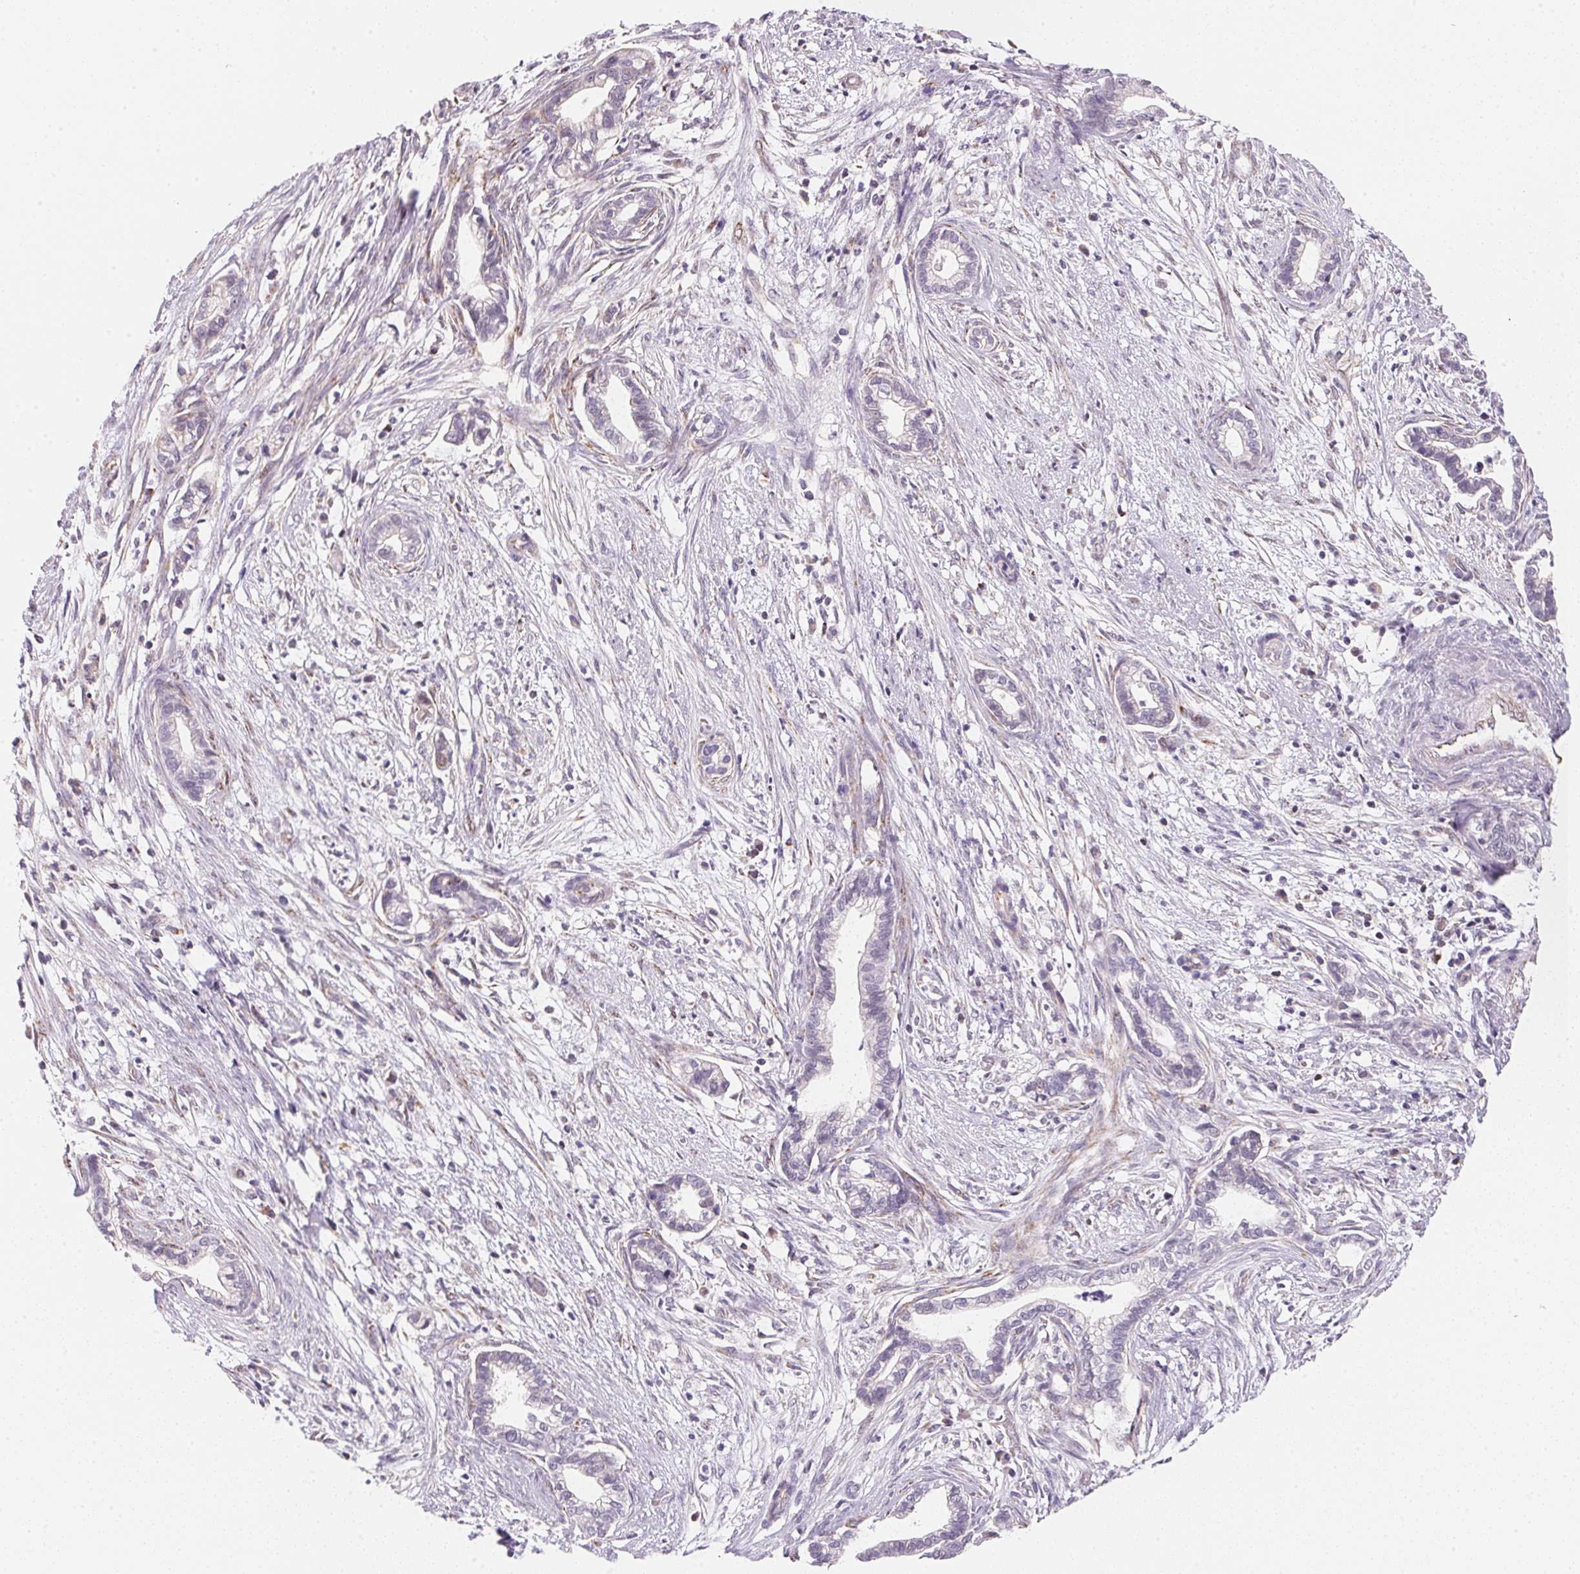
{"staining": {"intensity": "negative", "quantity": "none", "location": "none"}, "tissue": "cervical cancer", "cell_type": "Tumor cells", "image_type": "cancer", "snomed": [{"axis": "morphology", "description": "Adenocarcinoma, NOS"}, {"axis": "topography", "description": "Cervix"}], "caption": "Immunohistochemistry (IHC) of cervical adenocarcinoma demonstrates no expression in tumor cells.", "gene": "GIPC2", "patient": {"sex": "female", "age": 62}}